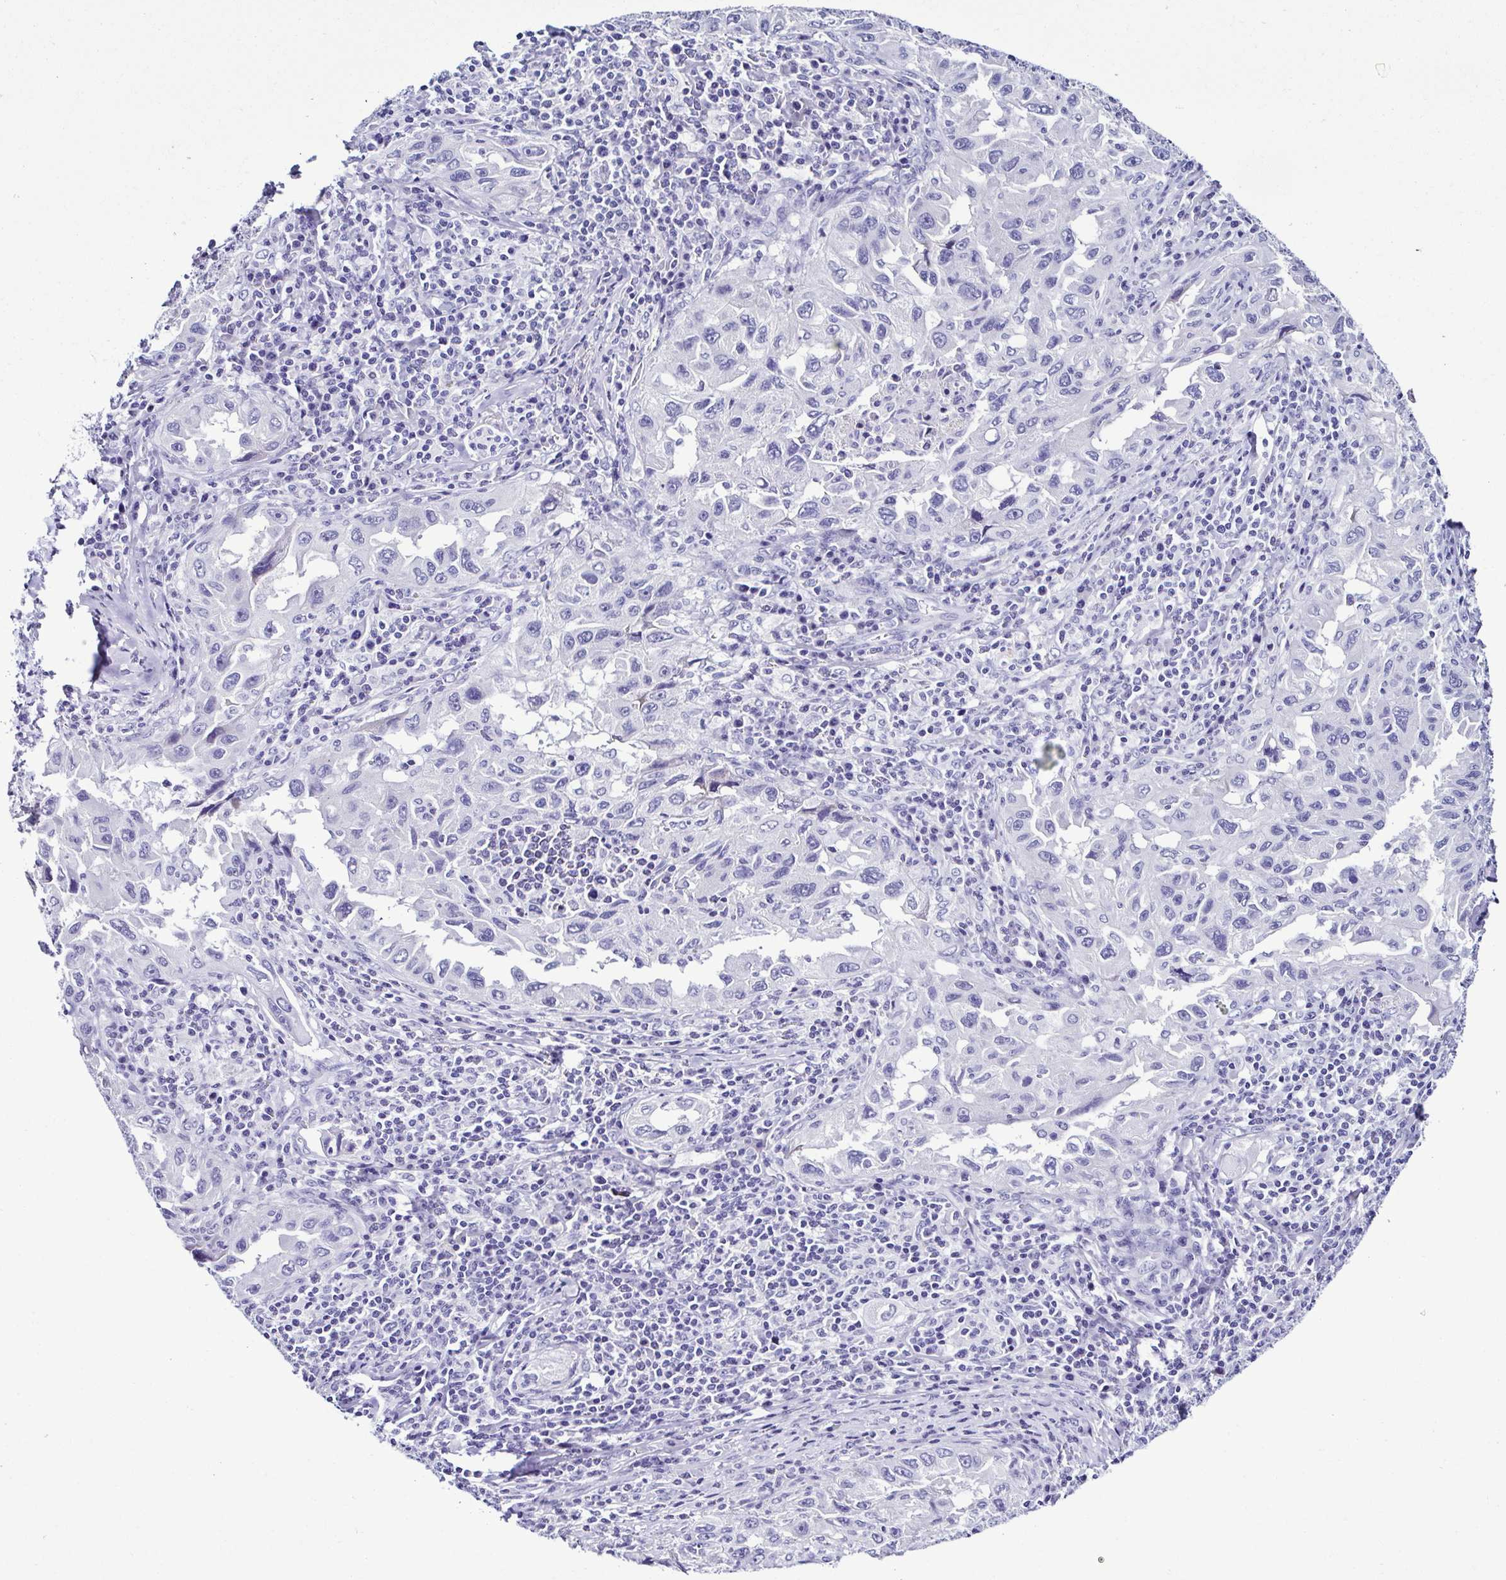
{"staining": {"intensity": "negative", "quantity": "none", "location": "none"}, "tissue": "lung cancer", "cell_type": "Tumor cells", "image_type": "cancer", "snomed": [{"axis": "morphology", "description": "Adenocarcinoma, NOS"}, {"axis": "topography", "description": "Lung"}], "caption": "Tumor cells show no significant protein positivity in lung cancer. Nuclei are stained in blue.", "gene": "SRL", "patient": {"sex": "female", "age": 73}}